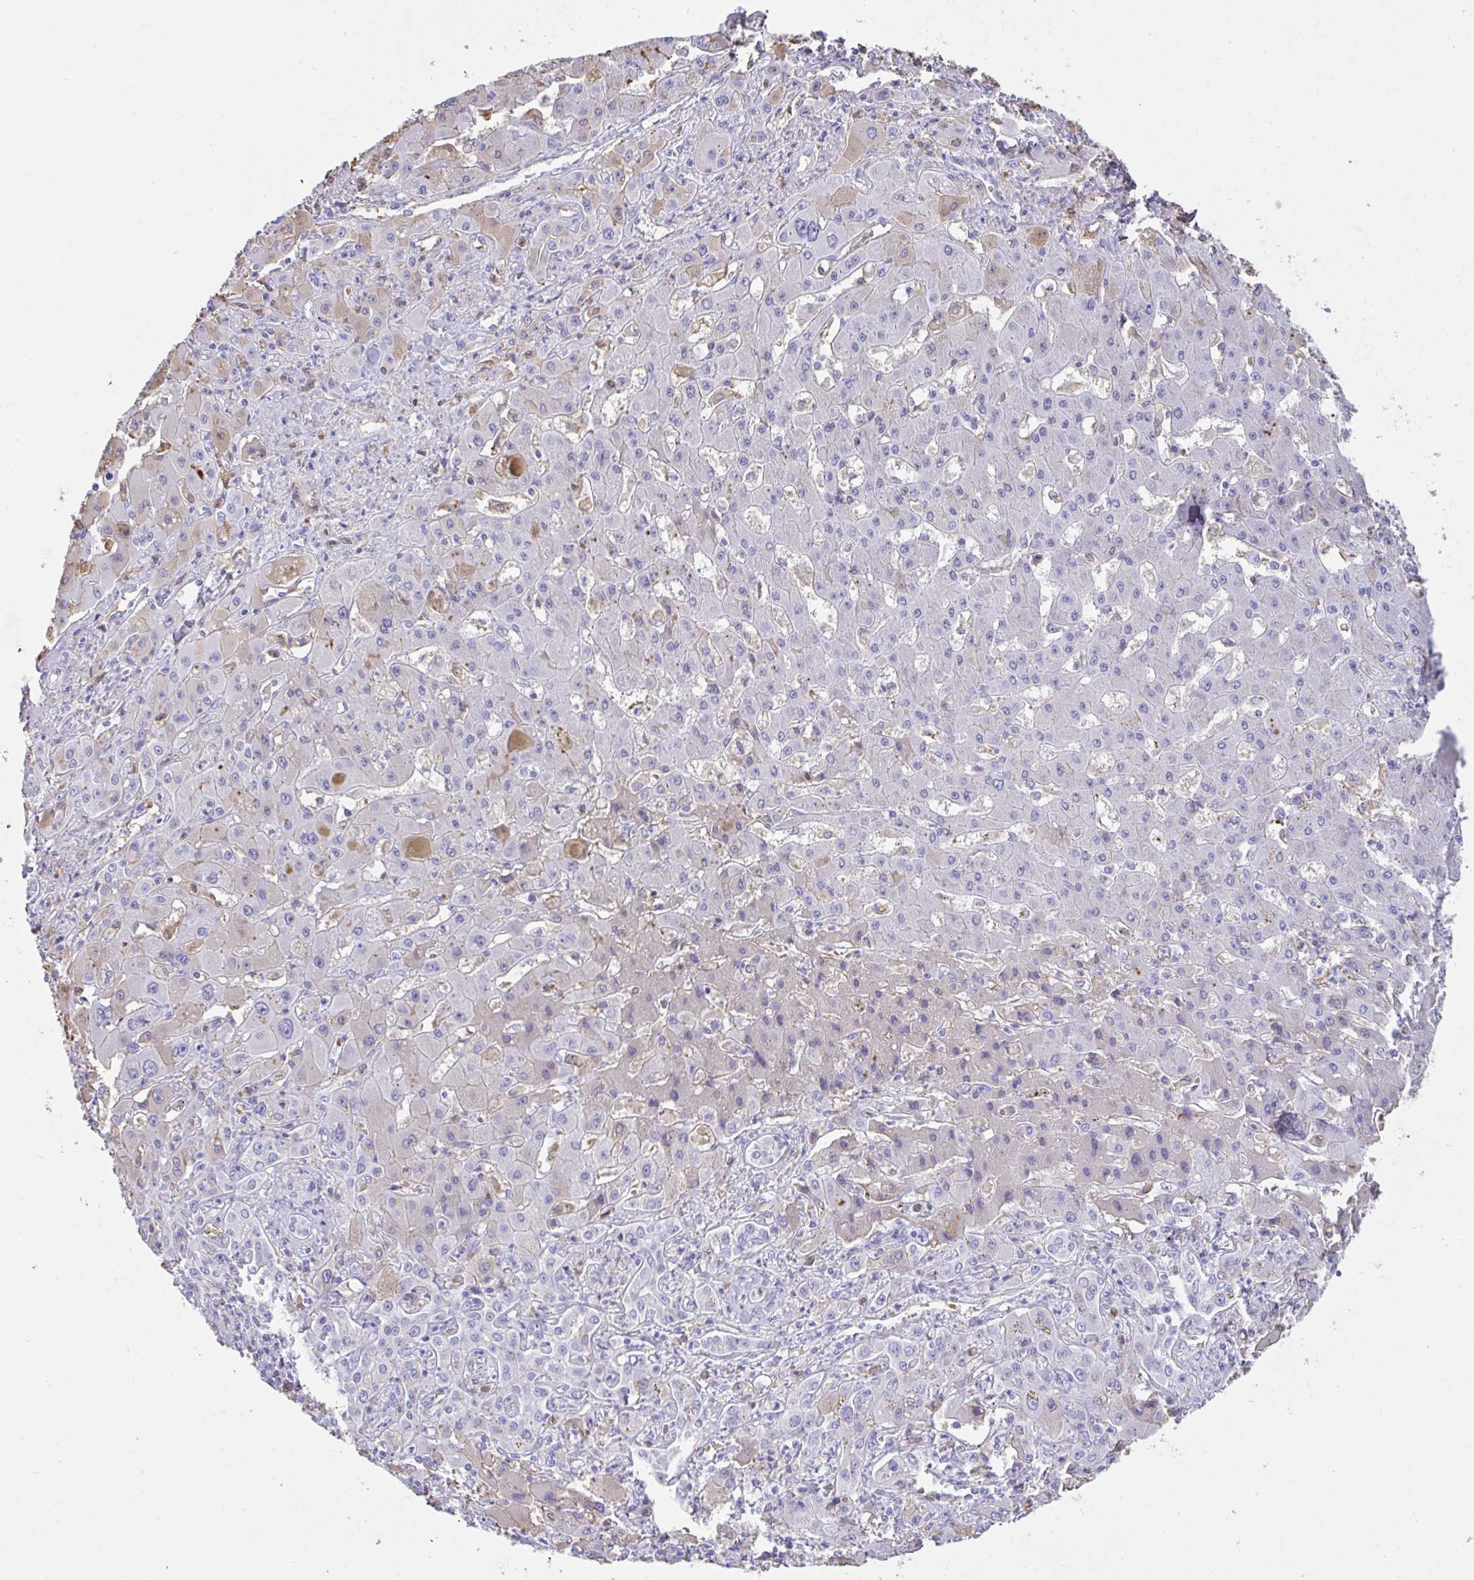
{"staining": {"intensity": "negative", "quantity": "none", "location": "none"}, "tissue": "liver cancer", "cell_type": "Tumor cells", "image_type": "cancer", "snomed": [{"axis": "morphology", "description": "Cholangiocarcinoma"}, {"axis": "topography", "description": "Liver"}], "caption": "IHC photomicrograph of neoplastic tissue: human liver cholangiocarcinoma stained with DAB reveals no significant protein staining in tumor cells.", "gene": "HOXC12", "patient": {"sex": "male", "age": 67}}